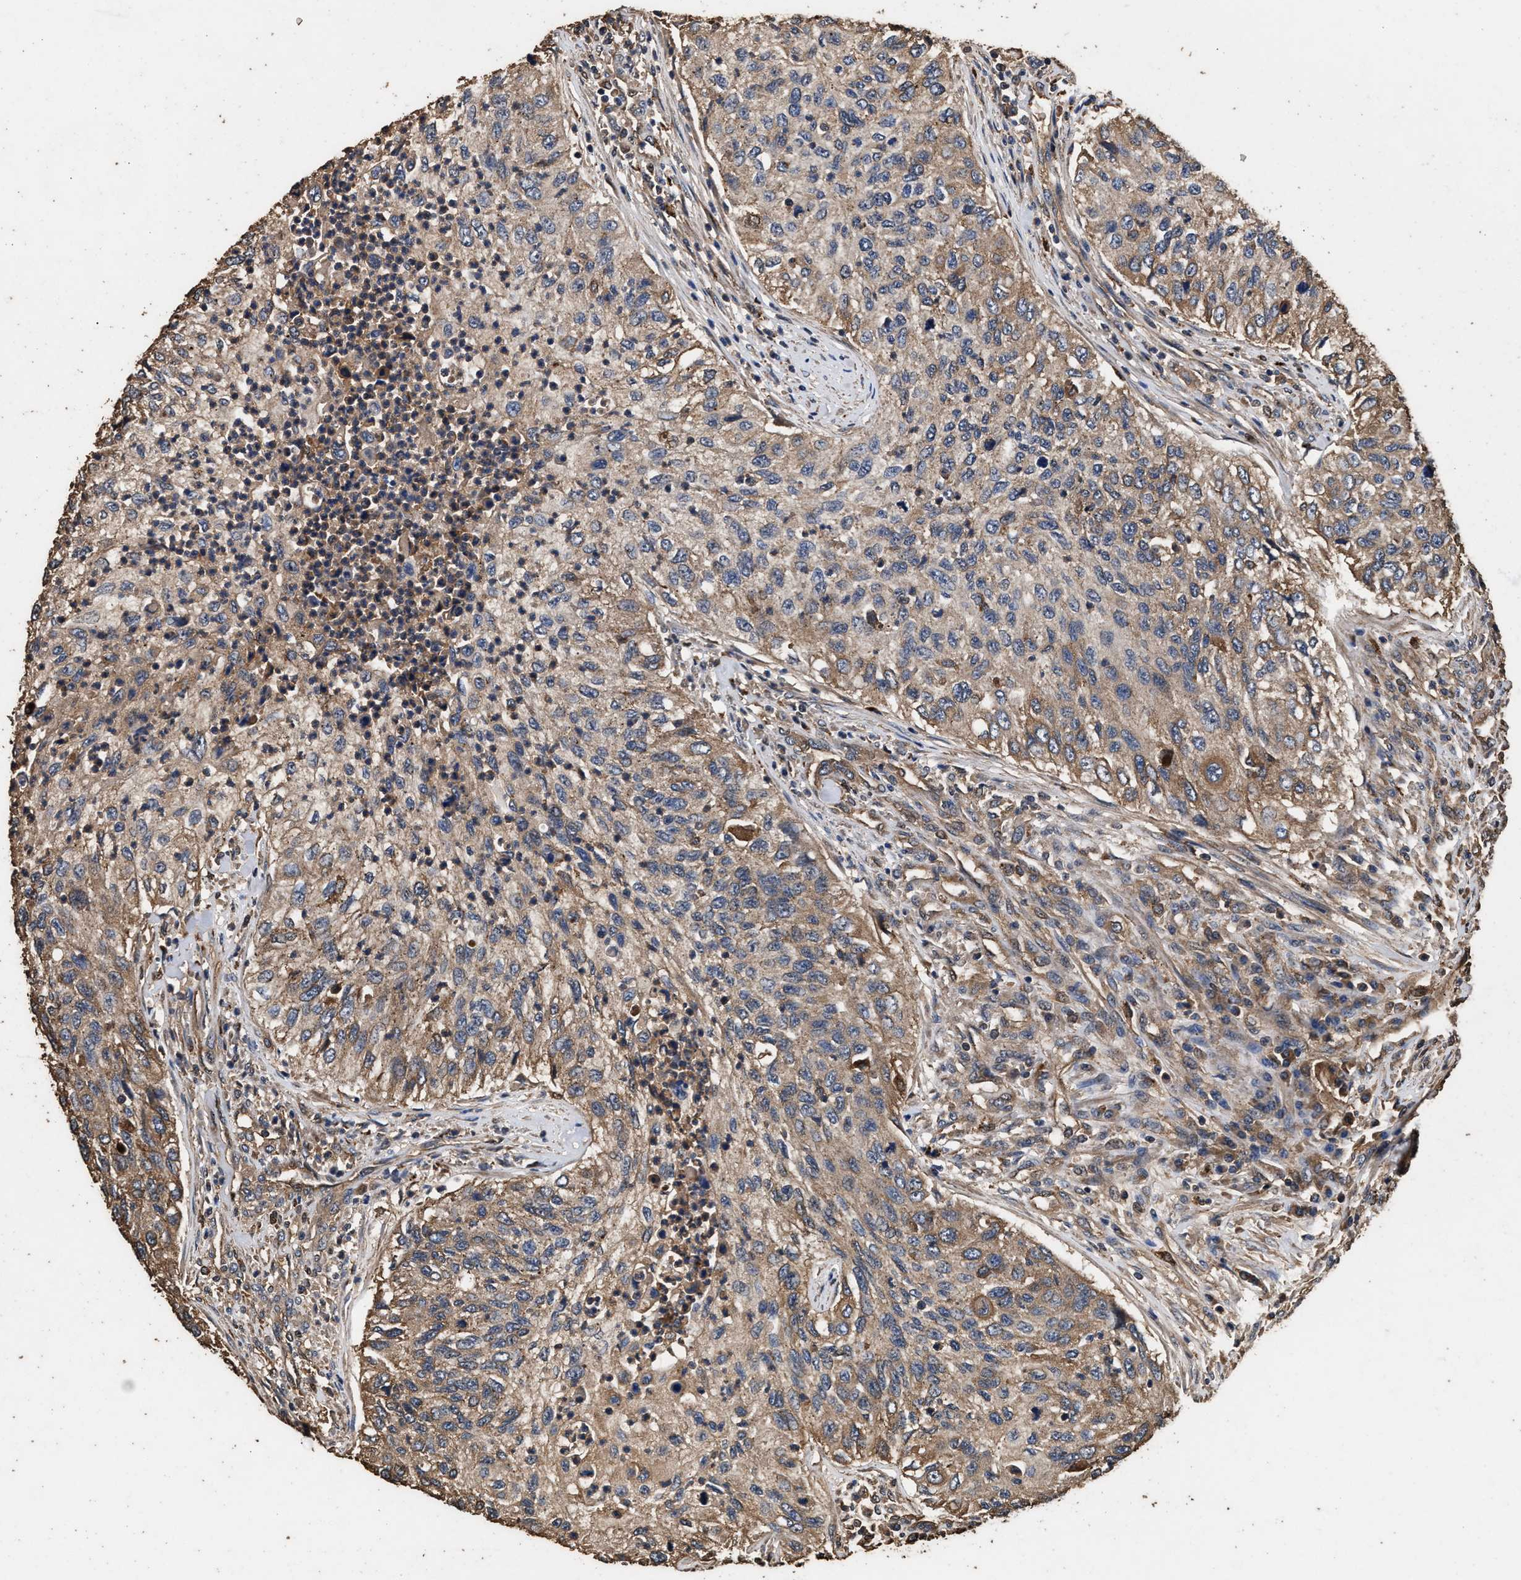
{"staining": {"intensity": "weak", "quantity": ">75%", "location": "cytoplasmic/membranous"}, "tissue": "urothelial cancer", "cell_type": "Tumor cells", "image_type": "cancer", "snomed": [{"axis": "morphology", "description": "Urothelial carcinoma, High grade"}, {"axis": "topography", "description": "Urinary bladder"}], "caption": "Tumor cells show weak cytoplasmic/membranous positivity in about >75% of cells in urothelial cancer.", "gene": "KYAT1", "patient": {"sex": "female", "age": 60}}